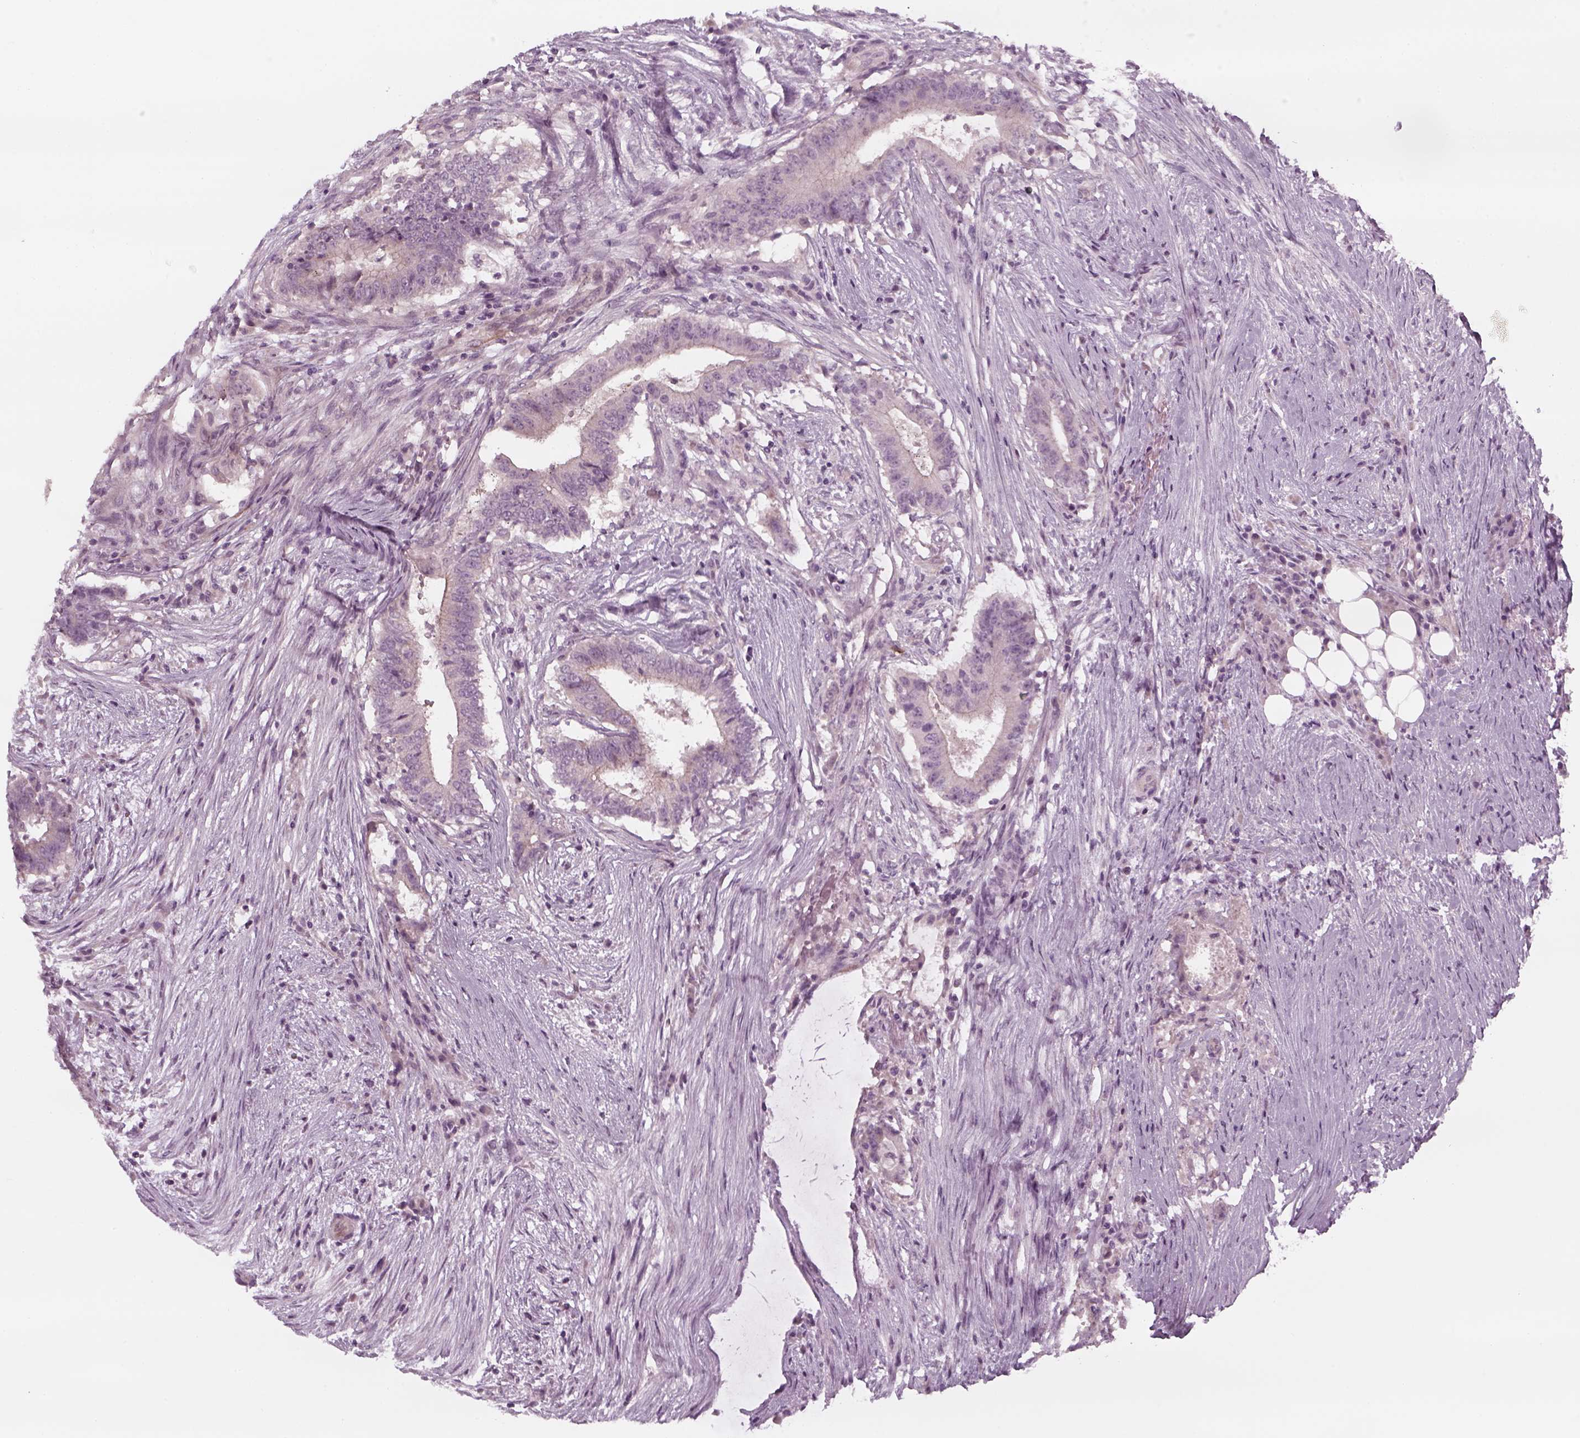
{"staining": {"intensity": "negative", "quantity": "none", "location": "none"}, "tissue": "colorectal cancer", "cell_type": "Tumor cells", "image_type": "cancer", "snomed": [{"axis": "morphology", "description": "Adenocarcinoma, NOS"}, {"axis": "topography", "description": "Colon"}], "caption": "Tumor cells show no significant expression in colorectal adenocarcinoma. The staining is performed using DAB brown chromogen with nuclei counter-stained in using hematoxylin.", "gene": "PNMT", "patient": {"sex": "female", "age": 43}}